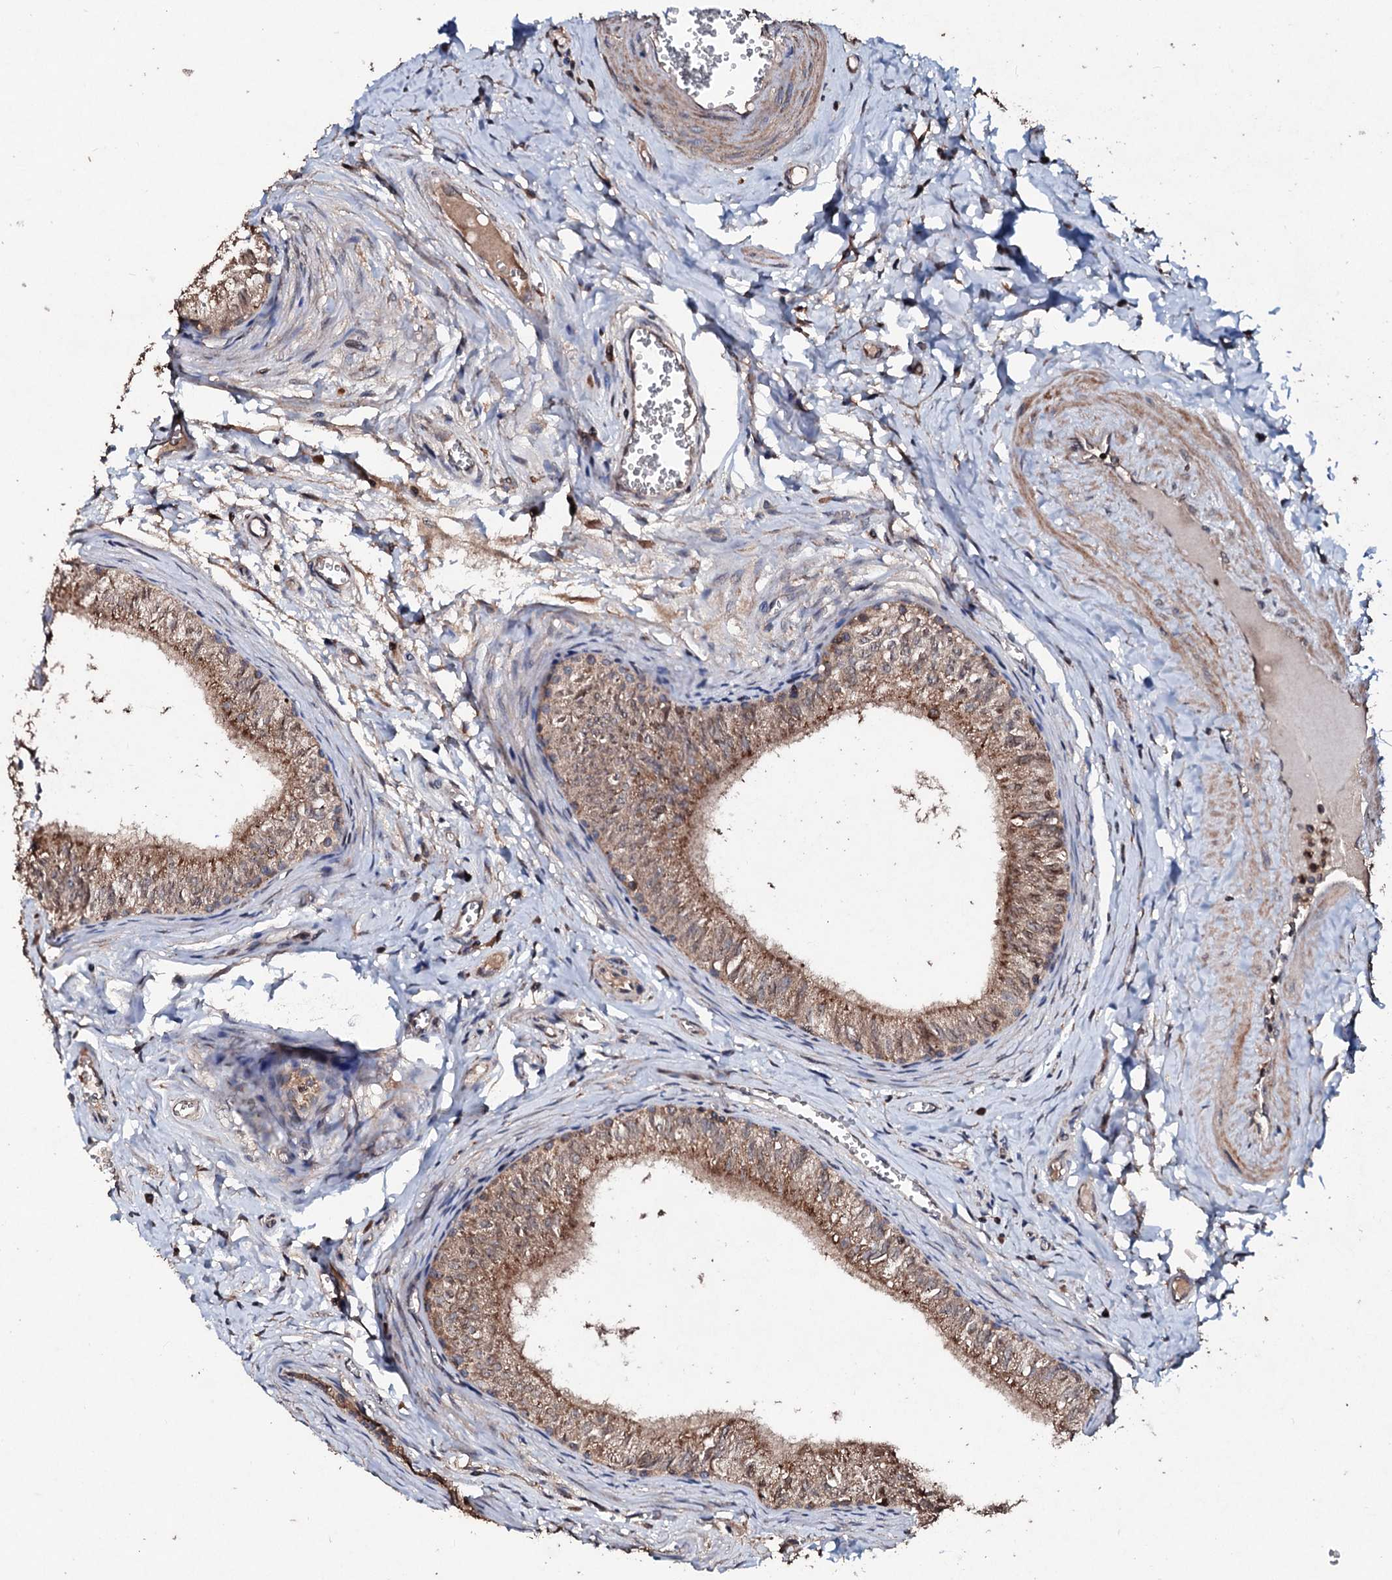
{"staining": {"intensity": "moderate", "quantity": ">75%", "location": "cytoplasmic/membranous"}, "tissue": "epididymis", "cell_type": "Glandular cells", "image_type": "normal", "snomed": [{"axis": "morphology", "description": "Normal tissue, NOS"}, {"axis": "topography", "description": "Epididymis"}], "caption": "Moderate cytoplasmic/membranous protein expression is appreciated in approximately >75% of glandular cells in epididymis. (DAB = brown stain, brightfield microscopy at high magnification).", "gene": "SDHAF2", "patient": {"sex": "male", "age": 42}}